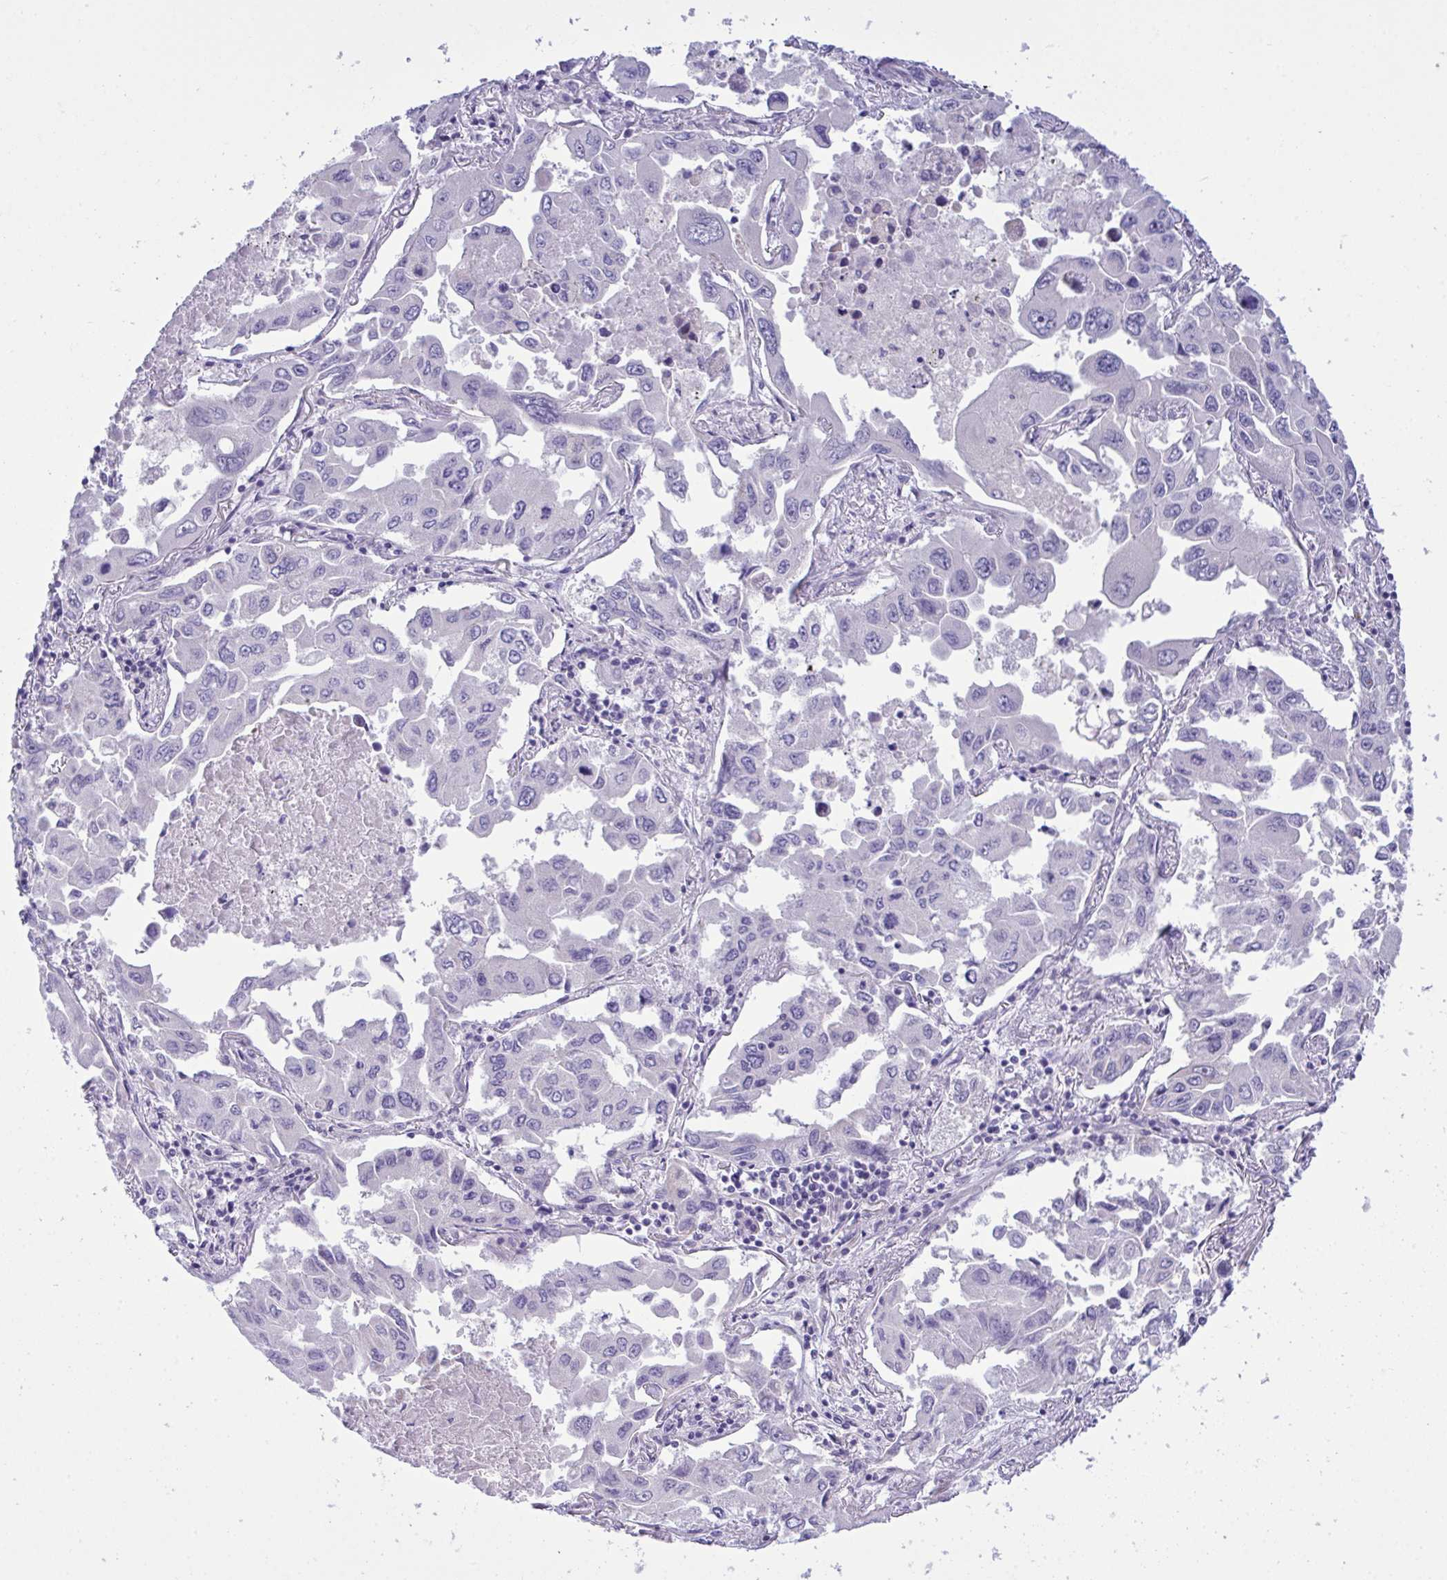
{"staining": {"intensity": "negative", "quantity": "none", "location": "none"}, "tissue": "lung cancer", "cell_type": "Tumor cells", "image_type": "cancer", "snomed": [{"axis": "morphology", "description": "Adenocarcinoma, NOS"}, {"axis": "topography", "description": "Lung"}], "caption": "High magnification brightfield microscopy of lung cancer stained with DAB (brown) and counterstained with hematoxylin (blue): tumor cells show no significant expression.", "gene": "WDR97", "patient": {"sex": "male", "age": 64}}